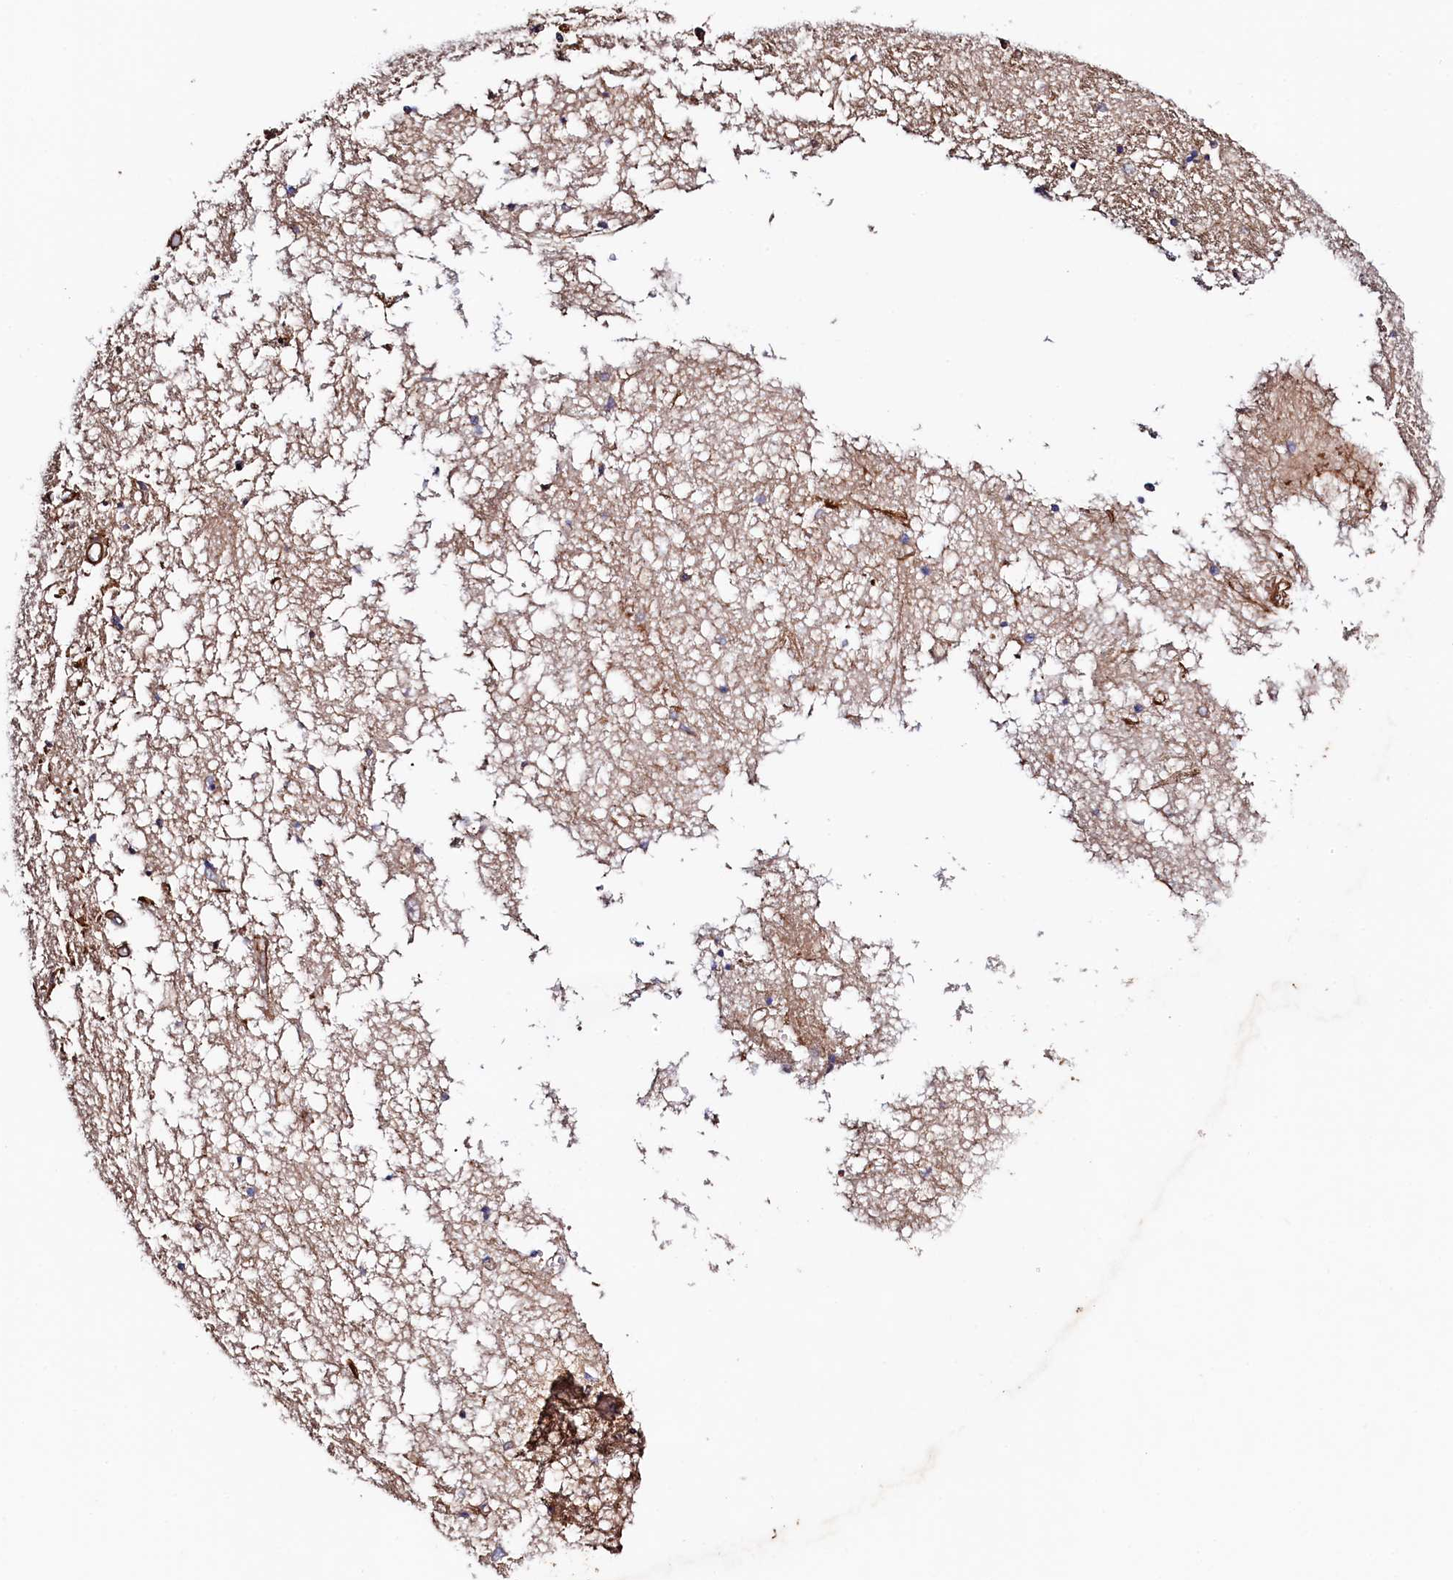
{"staining": {"intensity": "negative", "quantity": "none", "location": "none"}, "tissue": "hippocampus", "cell_type": "Glial cells", "image_type": "normal", "snomed": [{"axis": "morphology", "description": "Normal tissue, NOS"}, {"axis": "topography", "description": "Hippocampus"}], "caption": "High power microscopy histopathology image of an IHC photomicrograph of normal hippocampus, revealing no significant staining in glial cells.", "gene": "STAMBPL1", "patient": {"sex": "male", "age": 70}}